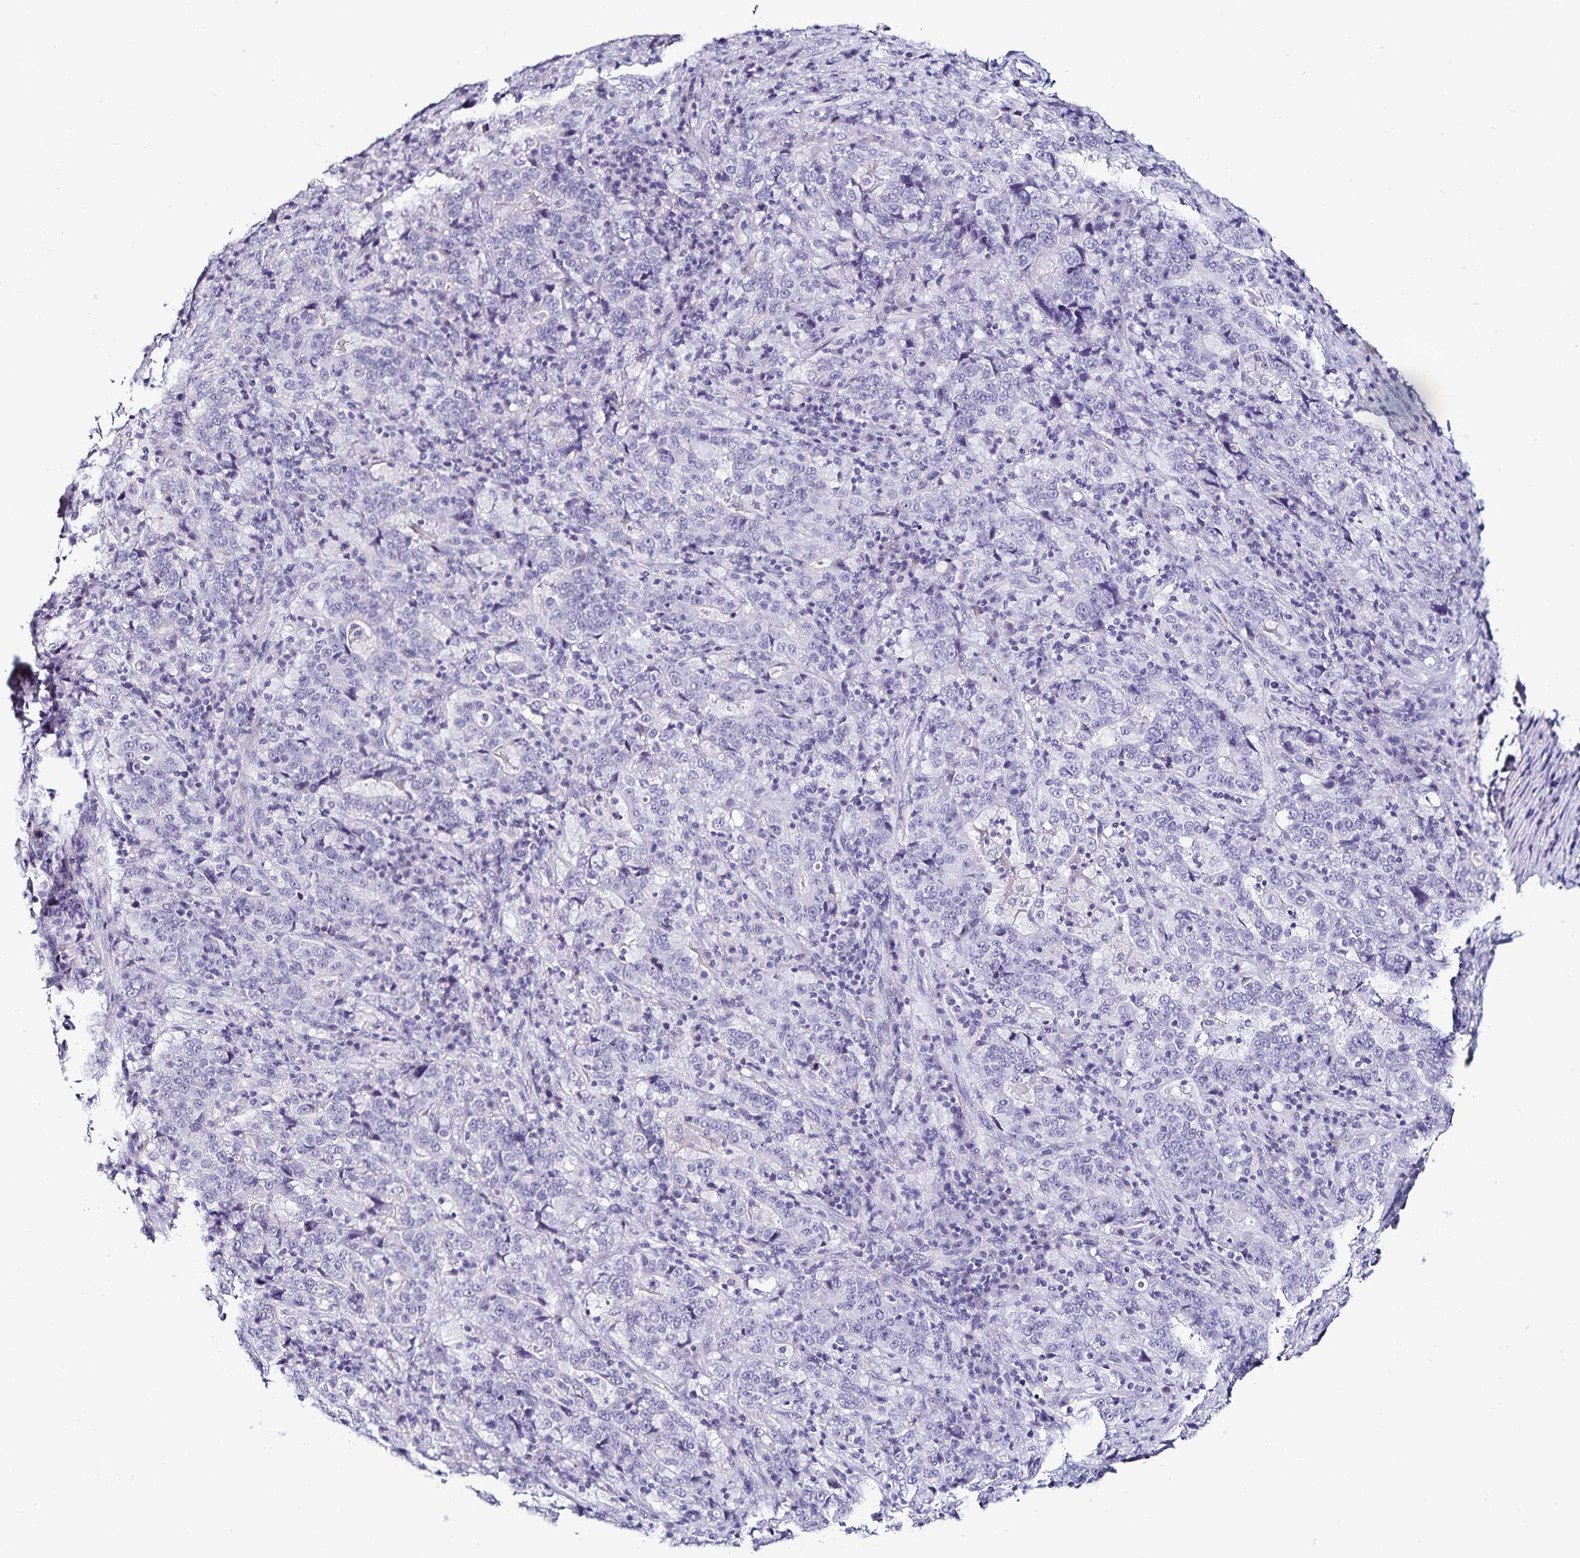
{"staining": {"intensity": "negative", "quantity": "none", "location": "none"}, "tissue": "stomach cancer", "cell_type": "Tumor cells", "image_type": "cancer", "snomed": [{"axis": "morphology", "description": "Normal tissue, NOS"}, {"axis": "morphology", "description": "Adenocarcinoma, NOS"}, {"axis": "topography", "description": "Stomach, upper"}, {"axis": "topography", "description": "Stomach"}], "caption": "Human stomach cancer stained for a protein using immunohistochemistry reveals no positivity in tumor cells.", "gene": "TSPAN7", "patient": {"sex": "male", "age": 59}}